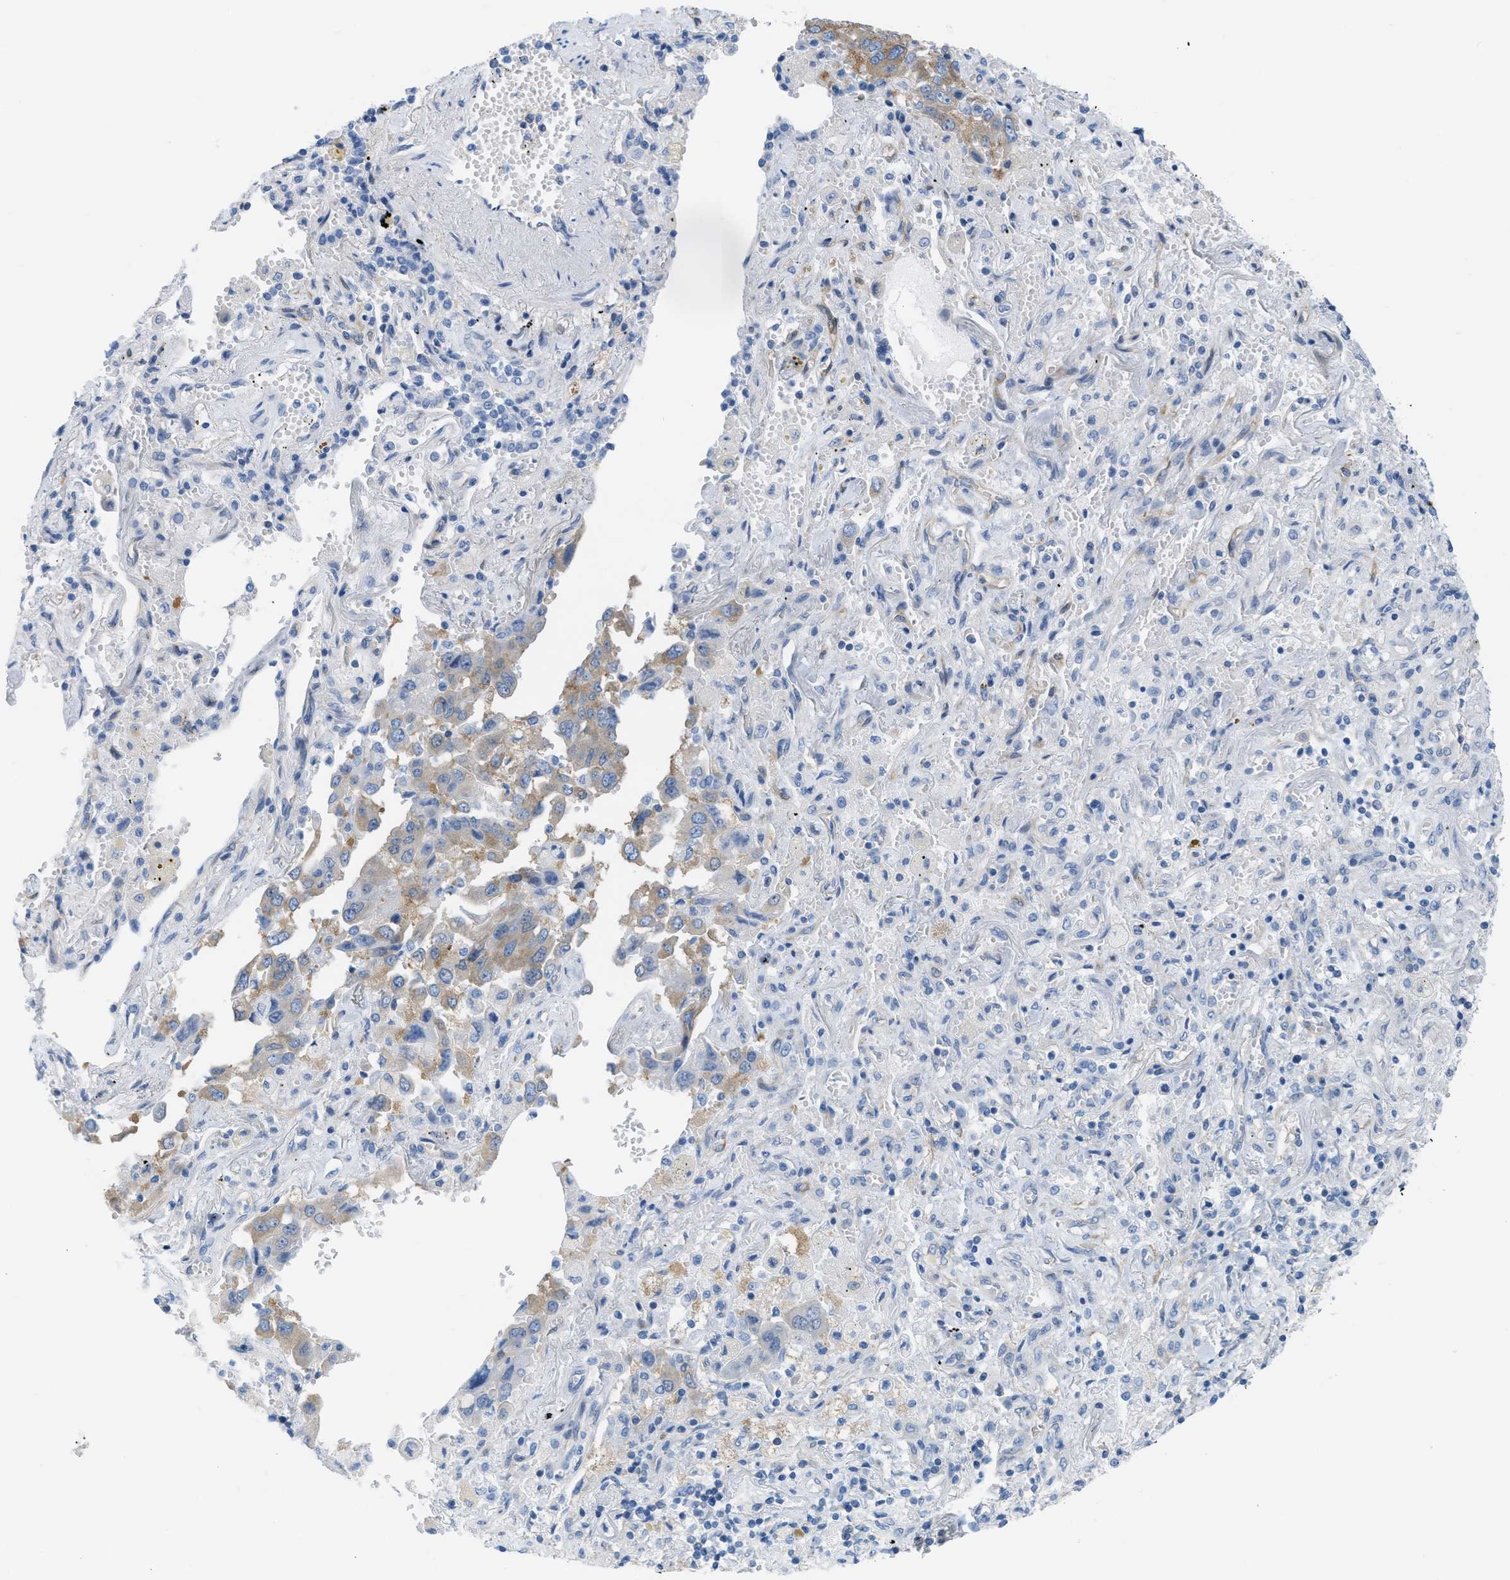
{"staining": {"intensity": "moderate", "quantity": ">75%", "location": "cytoplasmic/membranous"}, "tissue": "lung cancer", "cell_type": "Tumor cells", "image_type": "cancer", "snomed": [{"axis": "morphology", "description": "Adenocarcinoma, NOS"}, {"axis": "topography", "description": "Lung"}], "caption": "Immunohistochemical staining of lung adenocarcinoma exhibits medium levels of moderate cytoplasmic/membranous protein positivity in approximately >75% of tumor cells.", "gene": "ASGR1", "patient": {"sex": "female", "age": 65}}